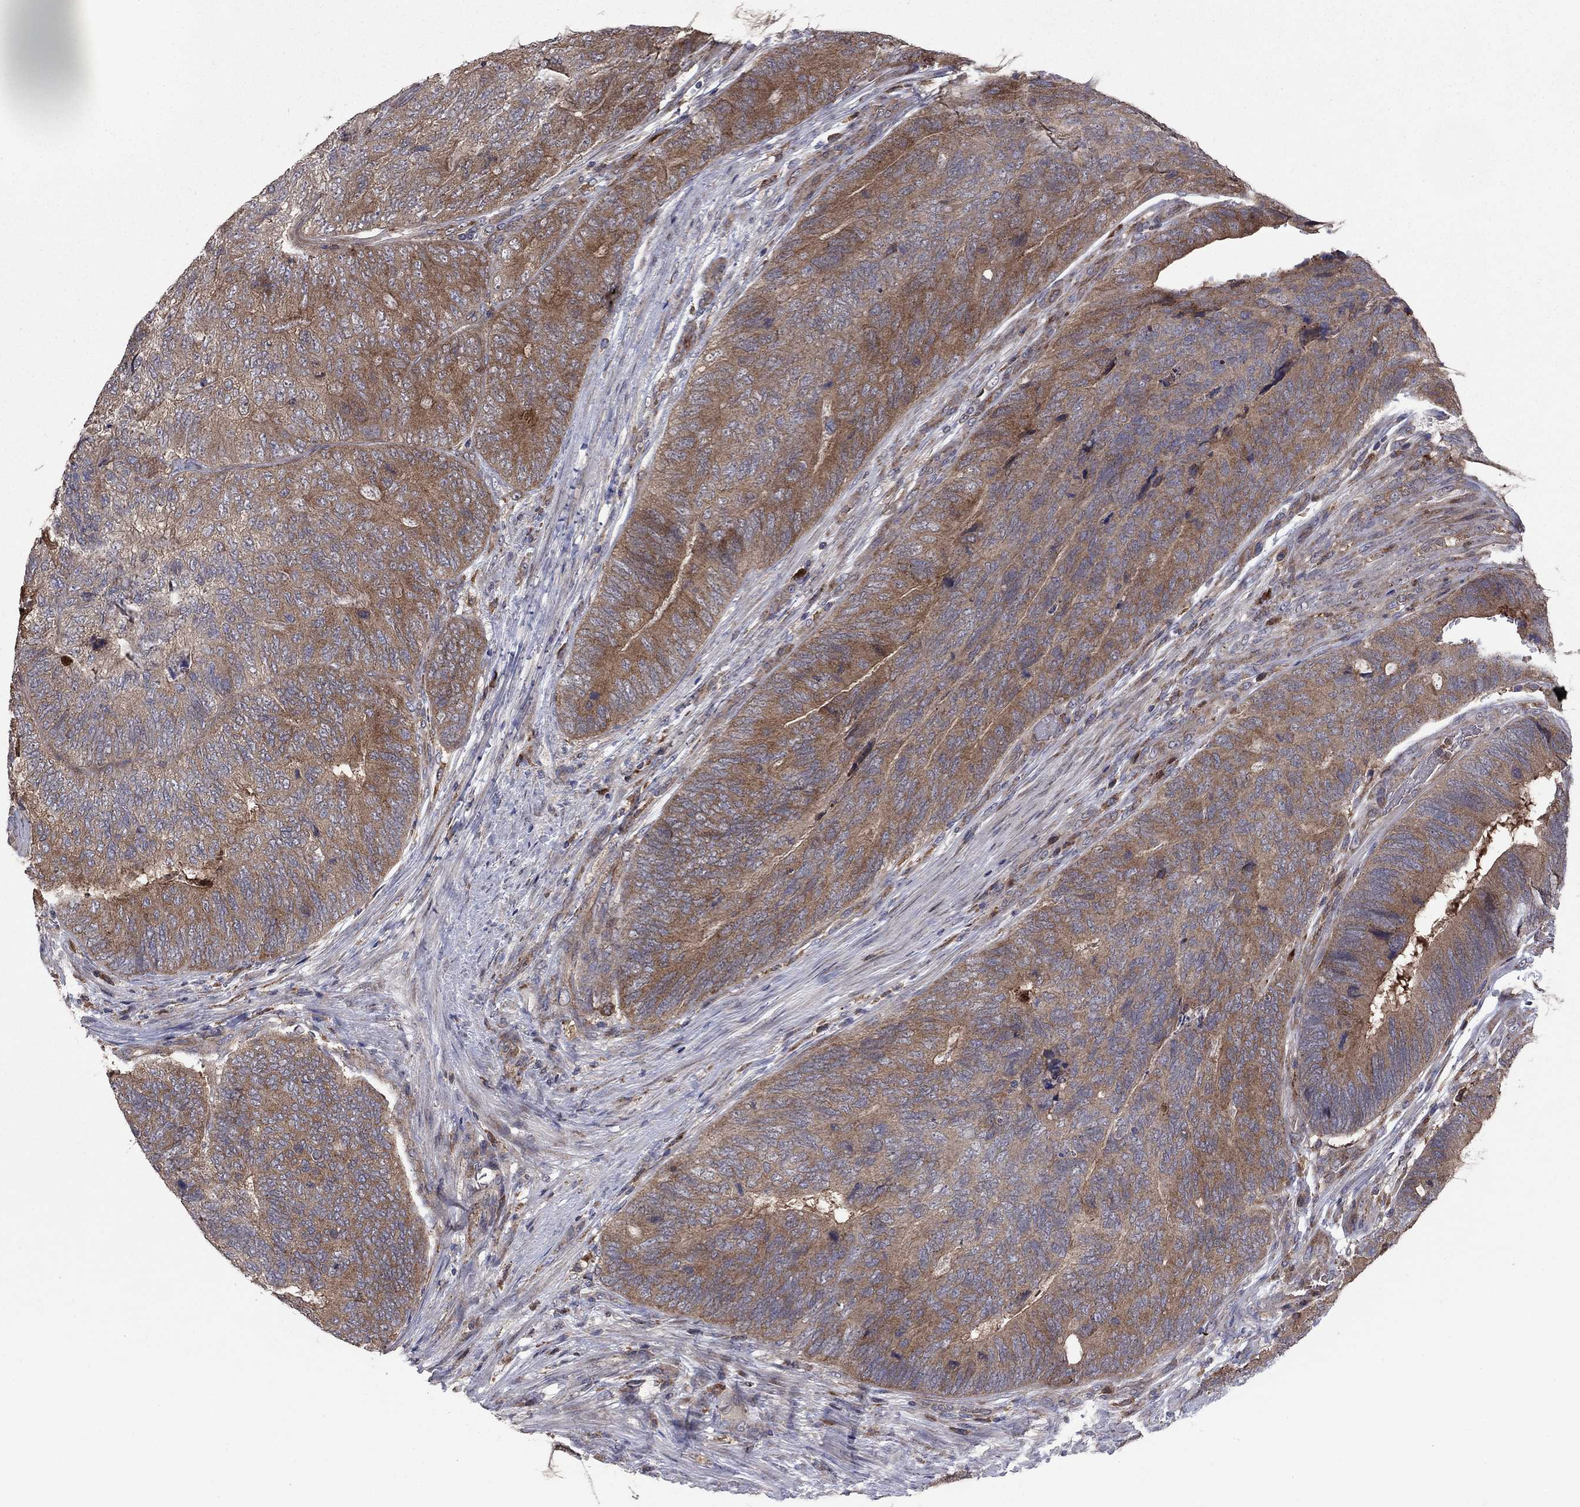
{"staining": {"intensity": "moderate", "quantity": ">75%", "location": "cytoplasmic/membranous"}, "tissue": "colorectal cancer", "cell_type": "Tumor cells", "image_type": "cancer", "snomed": [{"axis": "morphology", "description": "Adenocarcinoma, NOS"}, {"axis": "topography", "description": "Colon"}], "caption": "Moderate cytoplasmic/membranous protein staining is seen in about >75% of tumor cells in adenocarcinoma (colorectal).", "gene": "MEA1", "patient": {"sex": "female", "age": 67}}